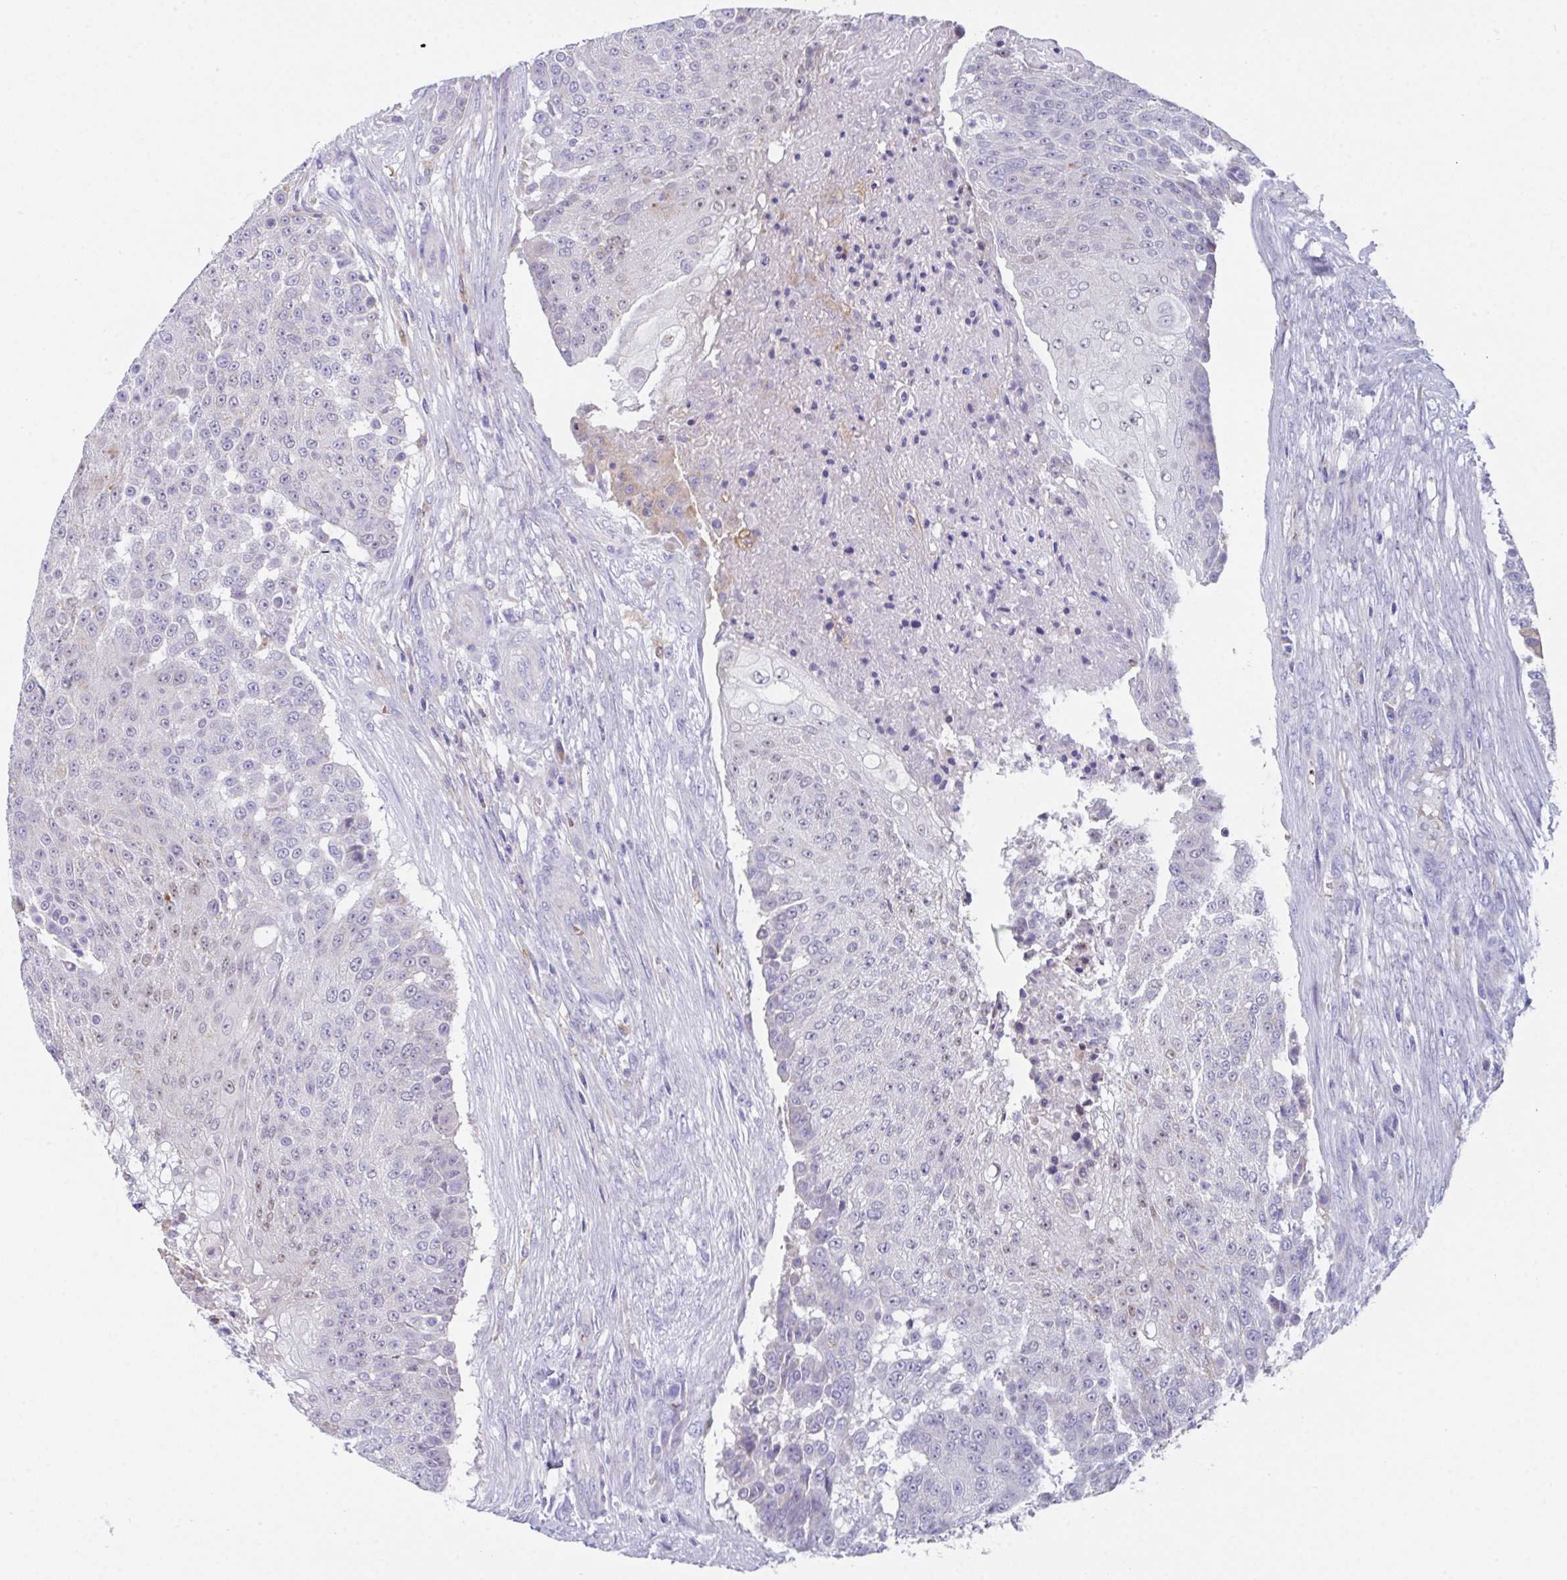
{"staining": {"intensity": "weak", "quantity": "<25%", "location": "nuclear"}, "tissue": "urothelial cancer", "cell_type": "Tumor cells", "image_type": "cancer", "snomed": [{"axis": "morphology", "description": "Urothelial carcinoma, High grade"}, {"axis": "topography", "description": "Urinary bladder"}], "caption": "High-grade urothelial carcinoma stained for a protein using immunohistochemistry reveals no staining tumor cells.", "gene": "TFAP2C", "patient": {"sex": "female", "age": 63}}